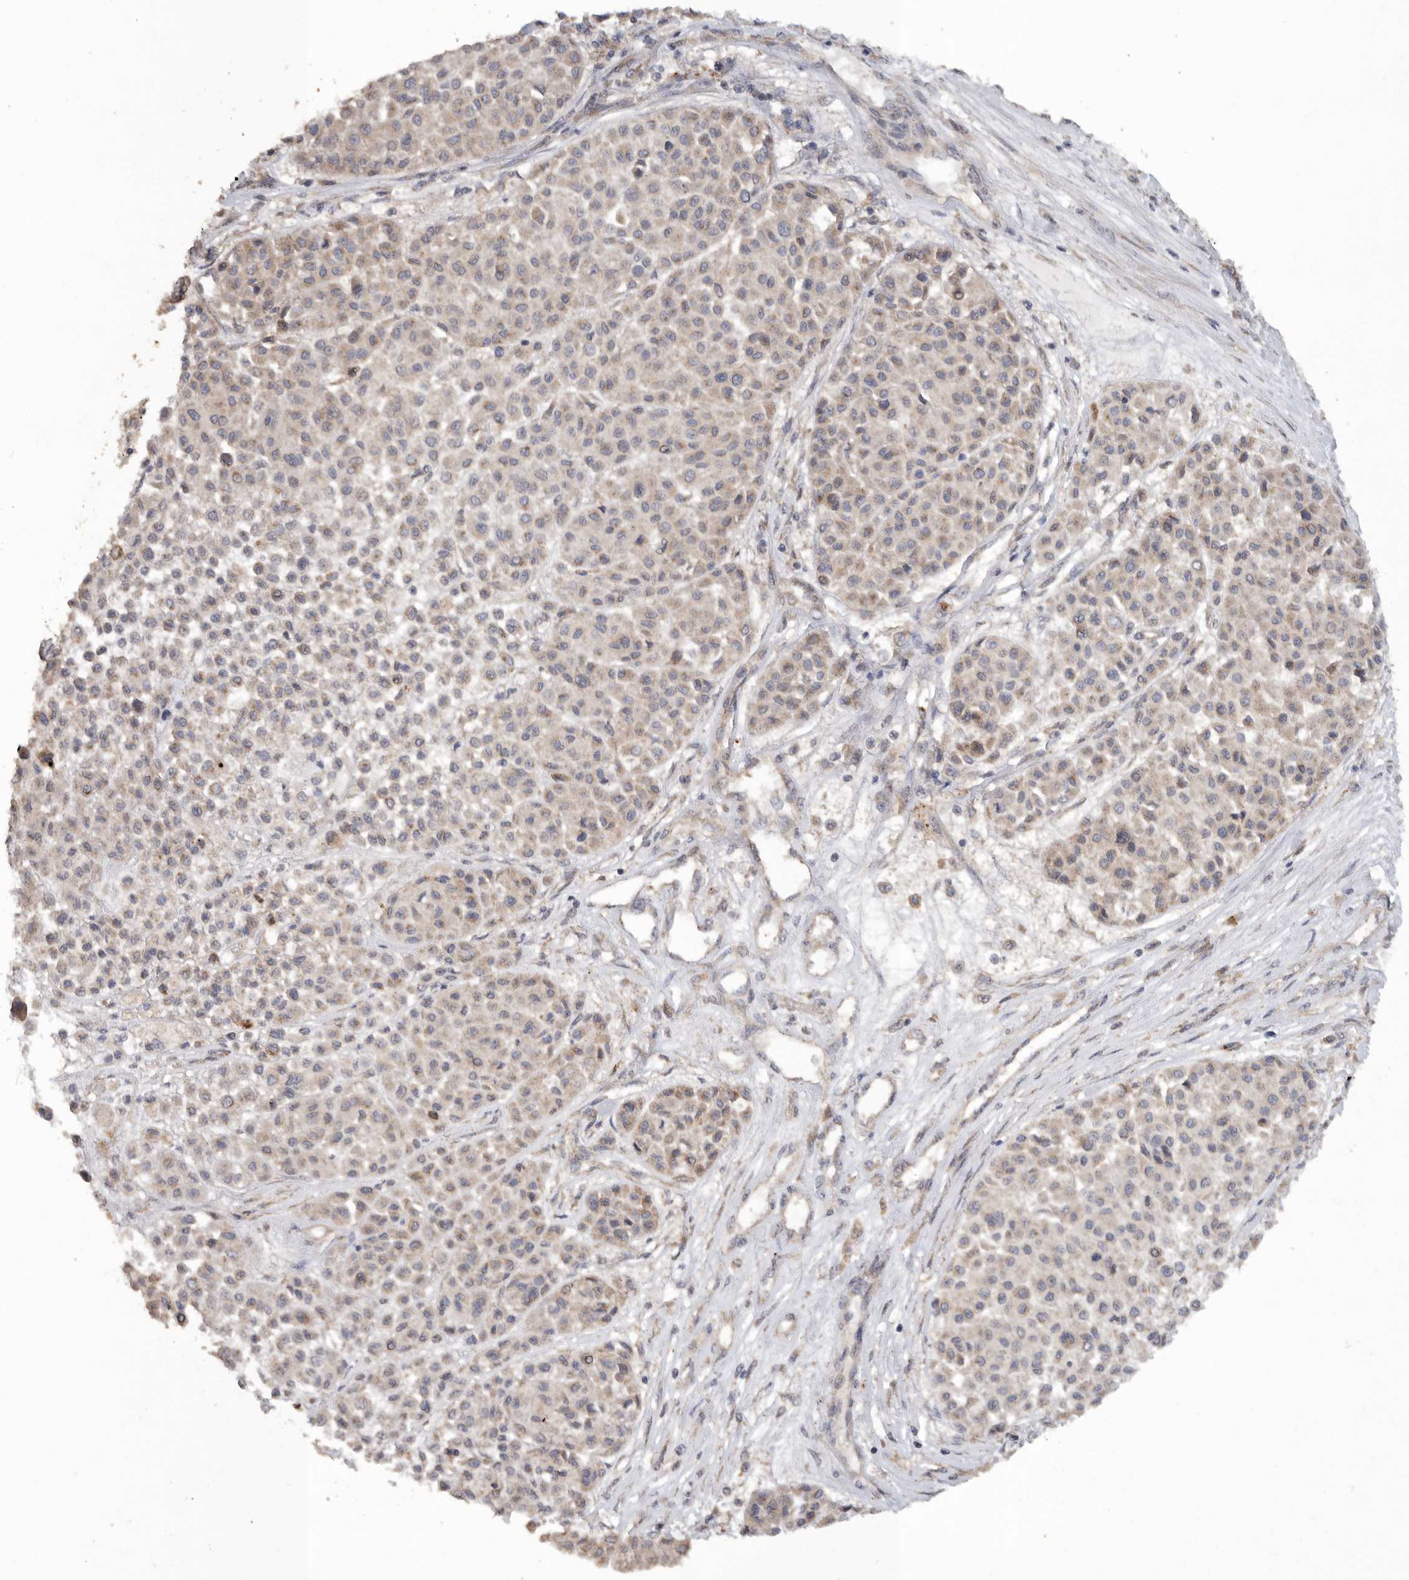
{"staining": {"intensity": "weak", "quantity": "25%-75%", "location": "cytoplasmic/membranous"}, "tissue": "melanoma", "cell_type": "Tumor cells", "image_type": "cancer", "snomed": [{"axis": "morphology", "description": "Malignant melanoma, Metastatic site"}, {"axis": "topography", "description": "Soft tissue"}], "caption": "DAB immunohistochemical staining of malignant melanoma (metastatic site) reveals weak cytoplasmic/membranous protein expression in about 25%-75% of tumor cells. (DAB (3,3'-diaminobenzidine) IHC, brown staining for protein, blue staining for nuclei).", "gene": "PODXL2", "patient": {"sex": "male", "age": 41}}